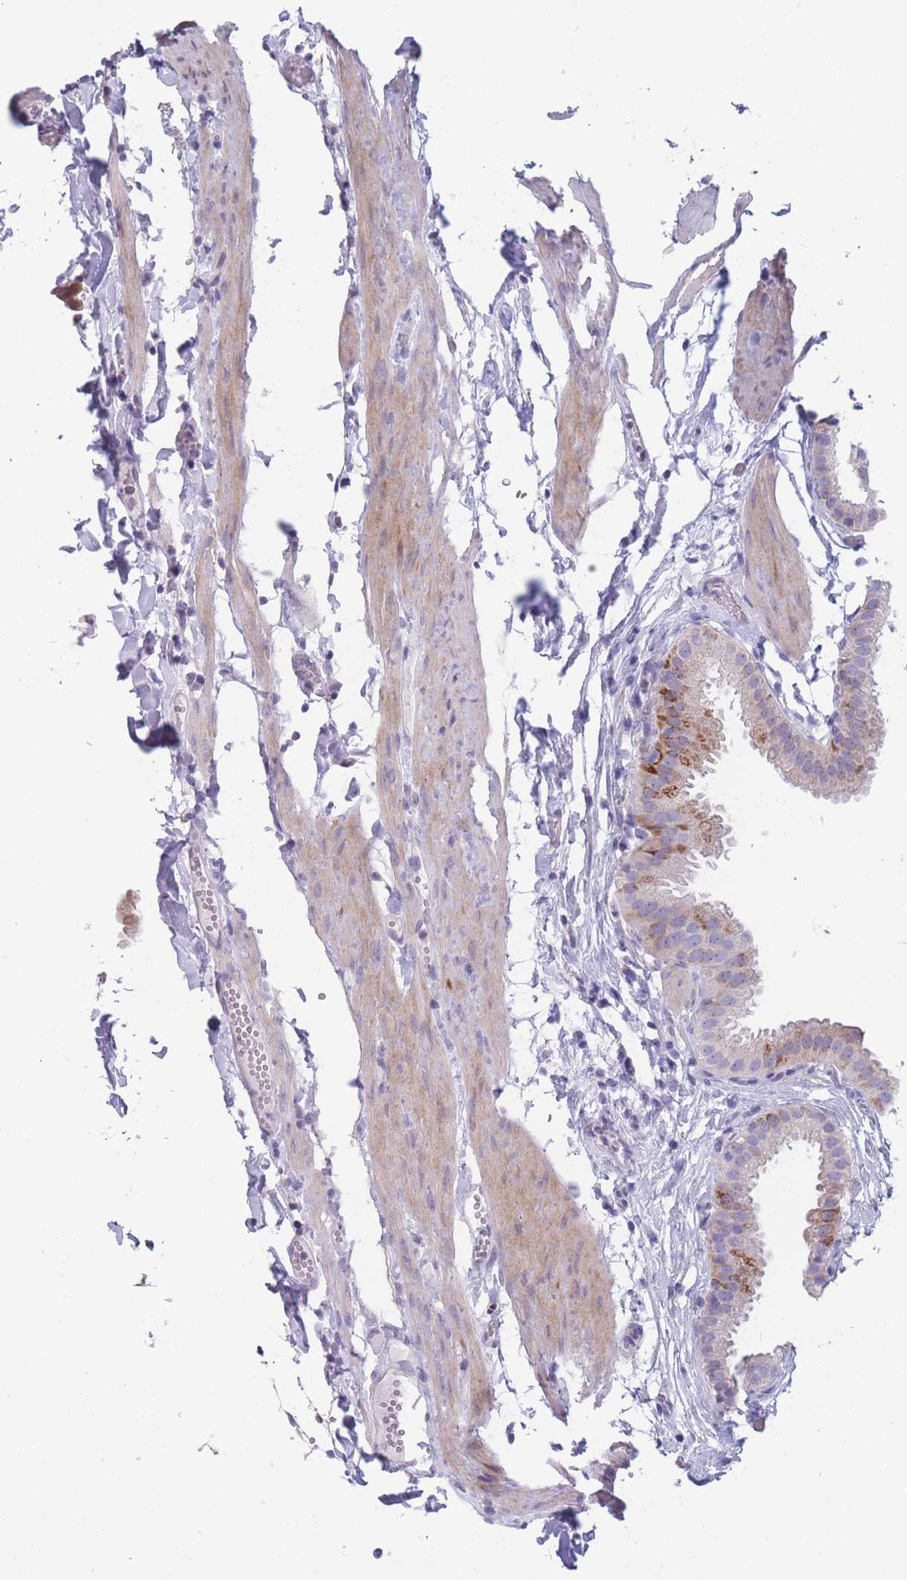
{"staining": {"intensity": "moderate", "quantity": "<25%", "location": "cytoplasmic/membranous"}, "tissue": "gallbladder", "cell_type": "Glandular cells", "image_type": "normal", "snomed": [{"axis": "morphology", "description": "Normal tissue, NOS"}, {"axis": "topography", "description": "Gallbladder"}], "caption": "An immunohistochemistry (IHC) histopathology image of unremarkable tissue is shown. Protein staining in brown highlights moderate cytoplasmic/membranous positivity in gallbladder within glandular cells.", "gene": "PDE4A", "patient": {"sex": "female", "age": 61}}